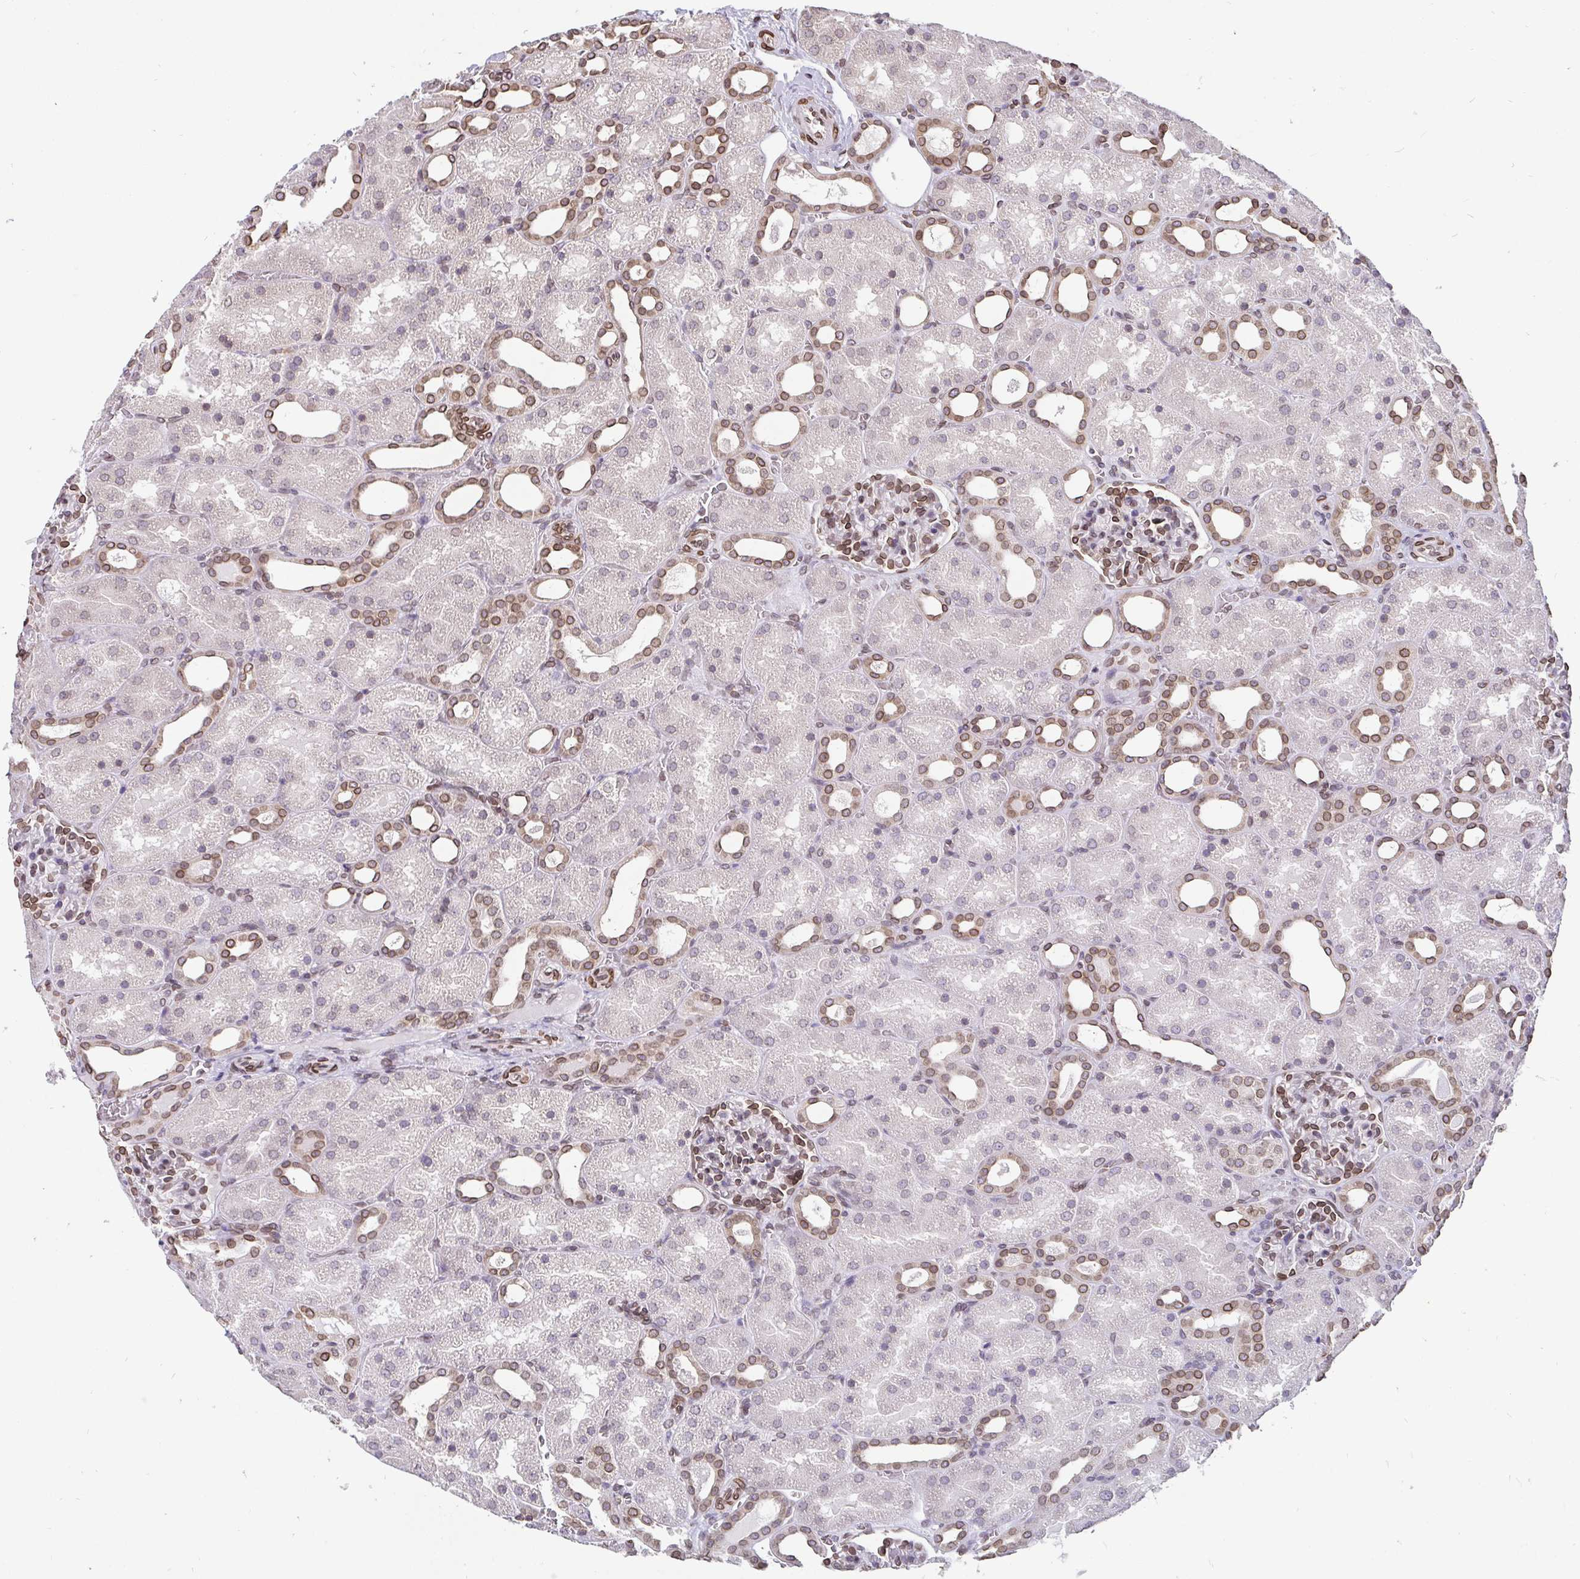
{"staining": {"intensity": "moderate", "quantity": "25%-75%", "location": "cytoplasmic/membranous,nuclear"}, "tissue": "kidney", "cell_type": "Cells in glomeruli", "image_type": "normal", "snomed": [{"axis": "morphology", "description": "Normal tissue, NOS"}, {"axis": "topography", "description": "Kidney"}], "caption": "Brown immunohistochemical staining in normal human kidney displays moderate cytoplasmic/membranous,nuclear positivity in about 25%-75% of cells in glomeruli.", "gene": "EMD", "patient": {"sex": "male", "age": 2}}